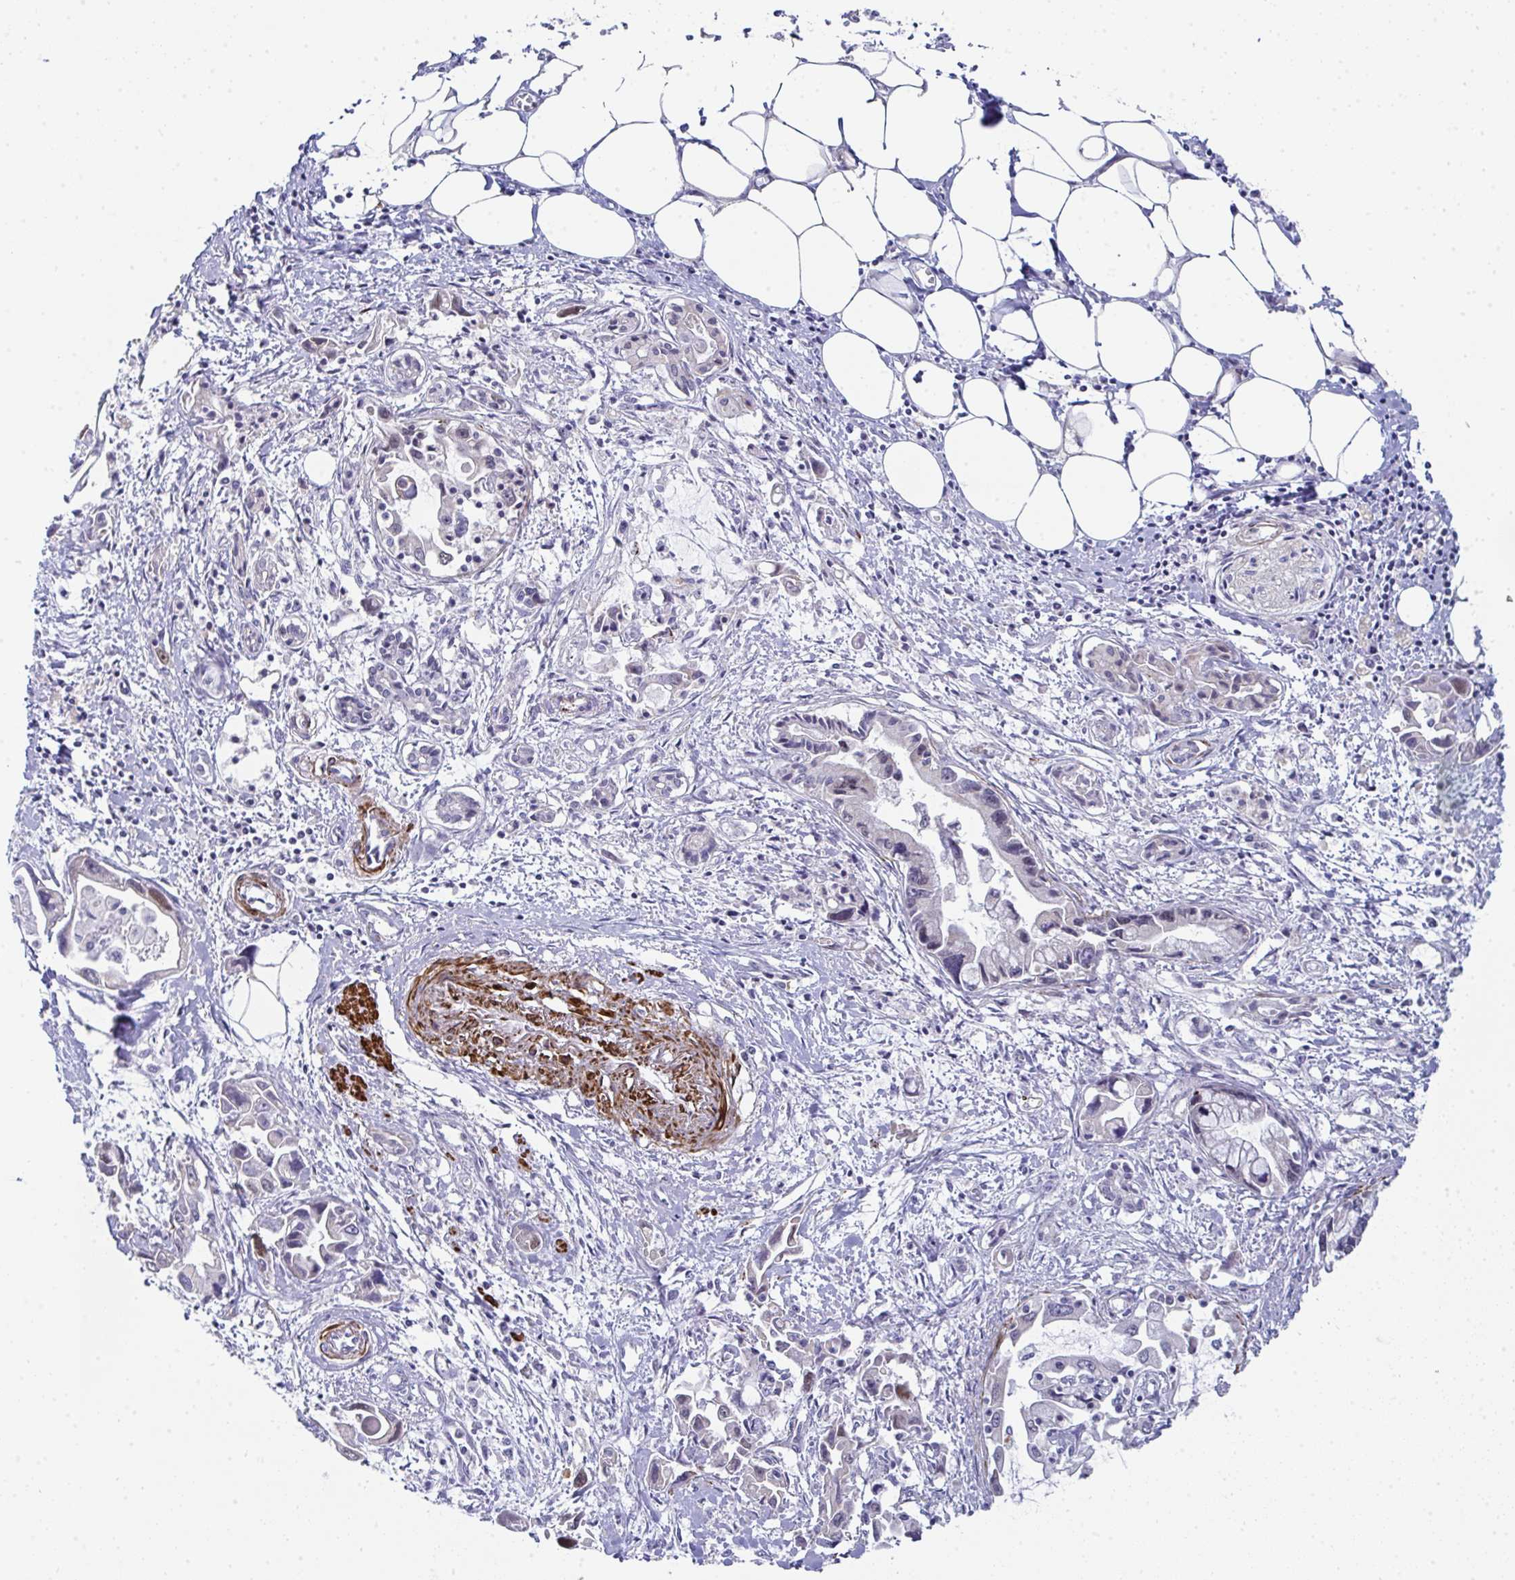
{"staining": {"intensity": "weak", "quantity": "<25%", "location": "nuclear"}, "tissue": "pancreatic cancer", "cell_type": "Tumor cells", "image_type": "cancer", "snomed": [{"axis": "morphology", "description": "Adenocarcinoma, NOS"}, {"axis": "topography", "description": "Pancreas"}], "caption": "A histopathology image of human pancreatic cancer is negative for staining in tumor cells. Brightfield microscopy of immunohistochemistry stained with DAB (brown) and hematoxylin (blue), captured at high magnification.", "gene": "GINS2", "patient": {"sex": "male", "age": 84}}